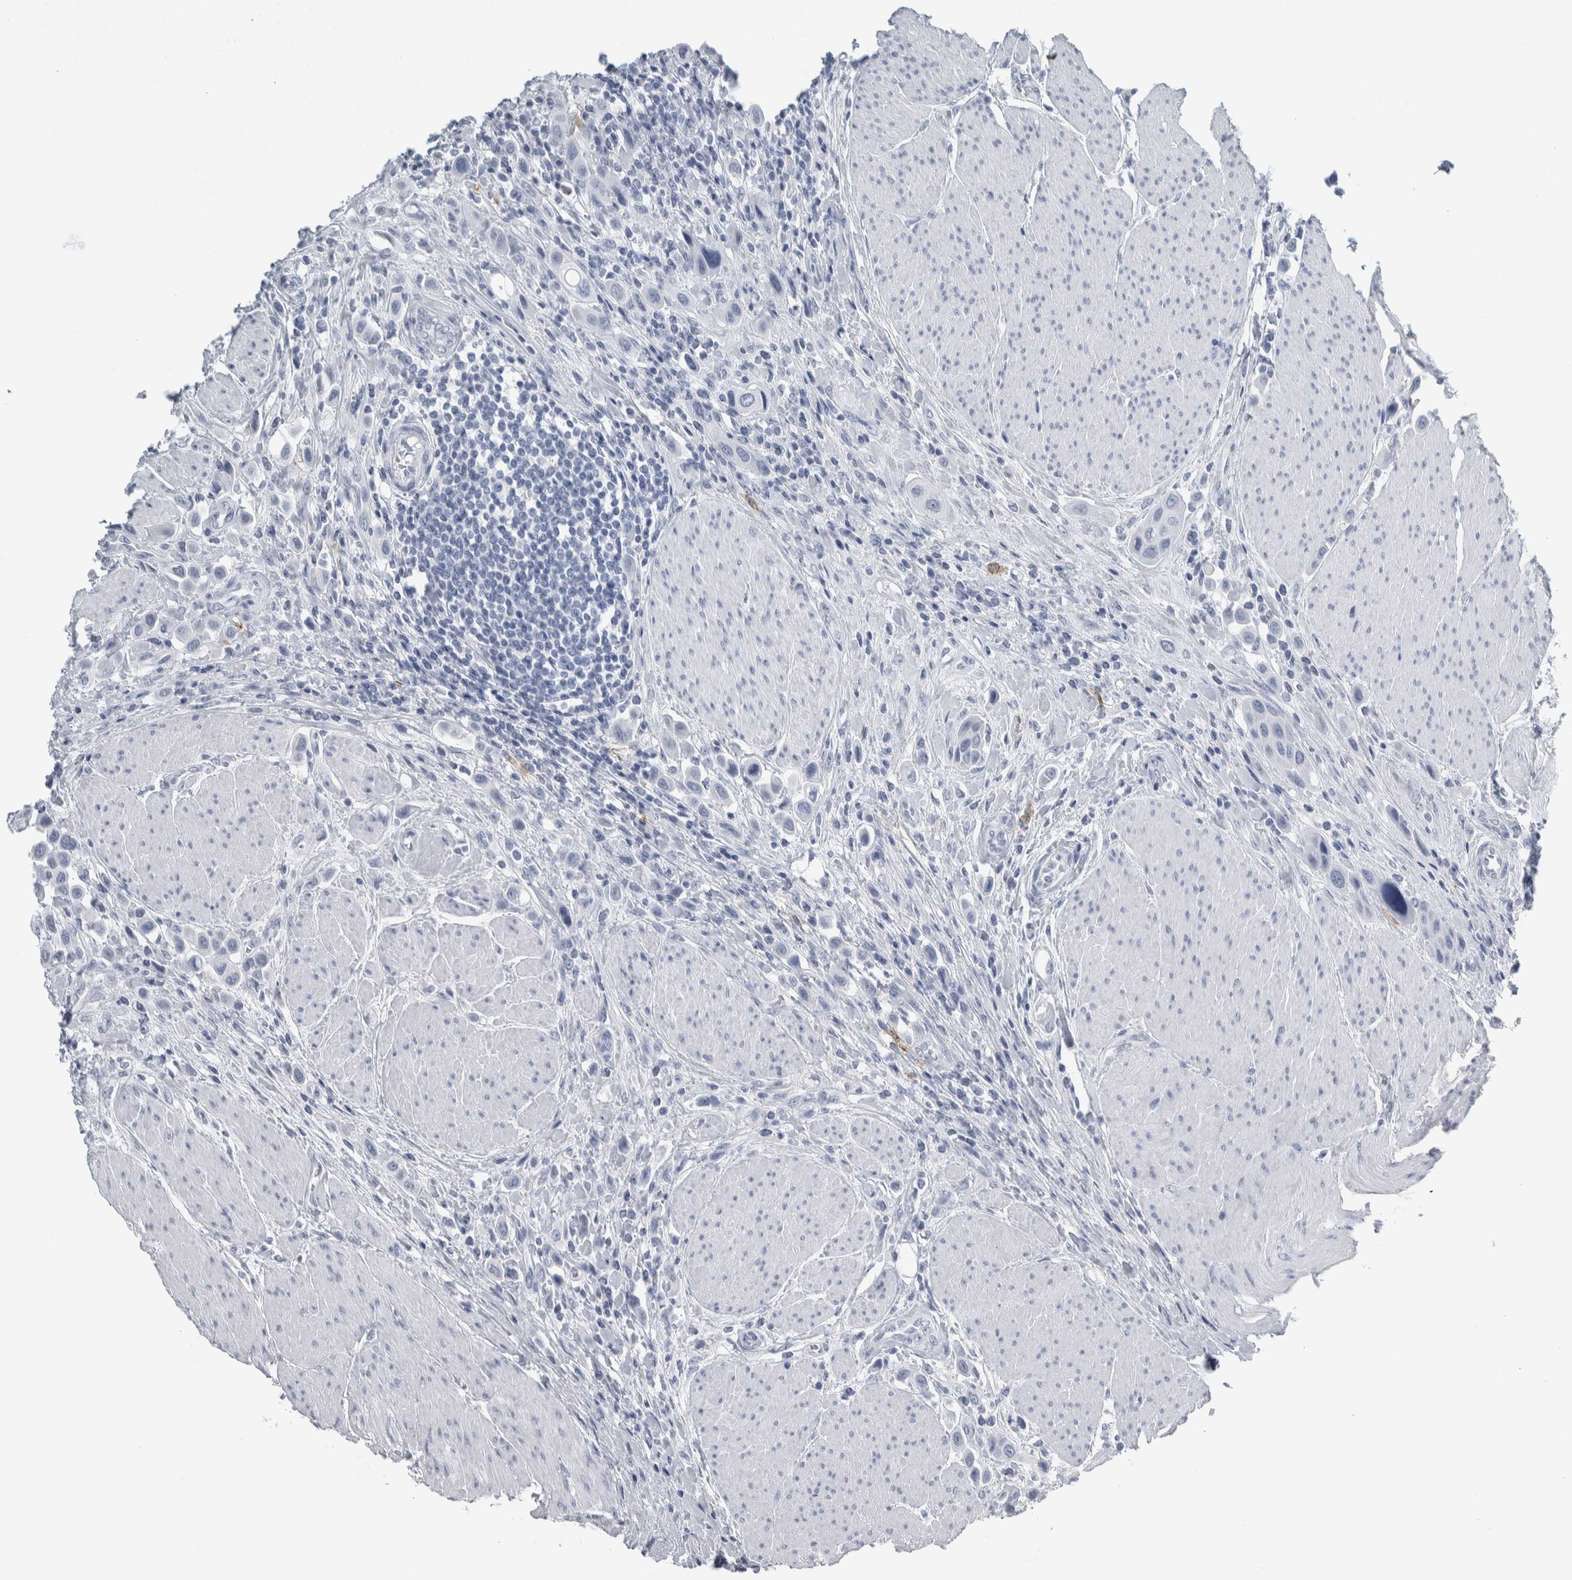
{"staining": {"intensity": "negative", "quantity": "none", "location": "none"}, "tissue": "urothelial cancer", "cell_type": "Tumor cells", "image_type": "cancer", "snomed": [{"axis": "morphology", "description": "Urothelial carcinoma, High grade"}, {"axis": "topography", "description": "Urinary bladder"}], "caption": "Immunohistochemical staining of human urothelial carcinoma (high-grade) shows no significant expression in tumor cells.", "gene": "CDH17", "patient": {"sex": "male", "age": 50}}